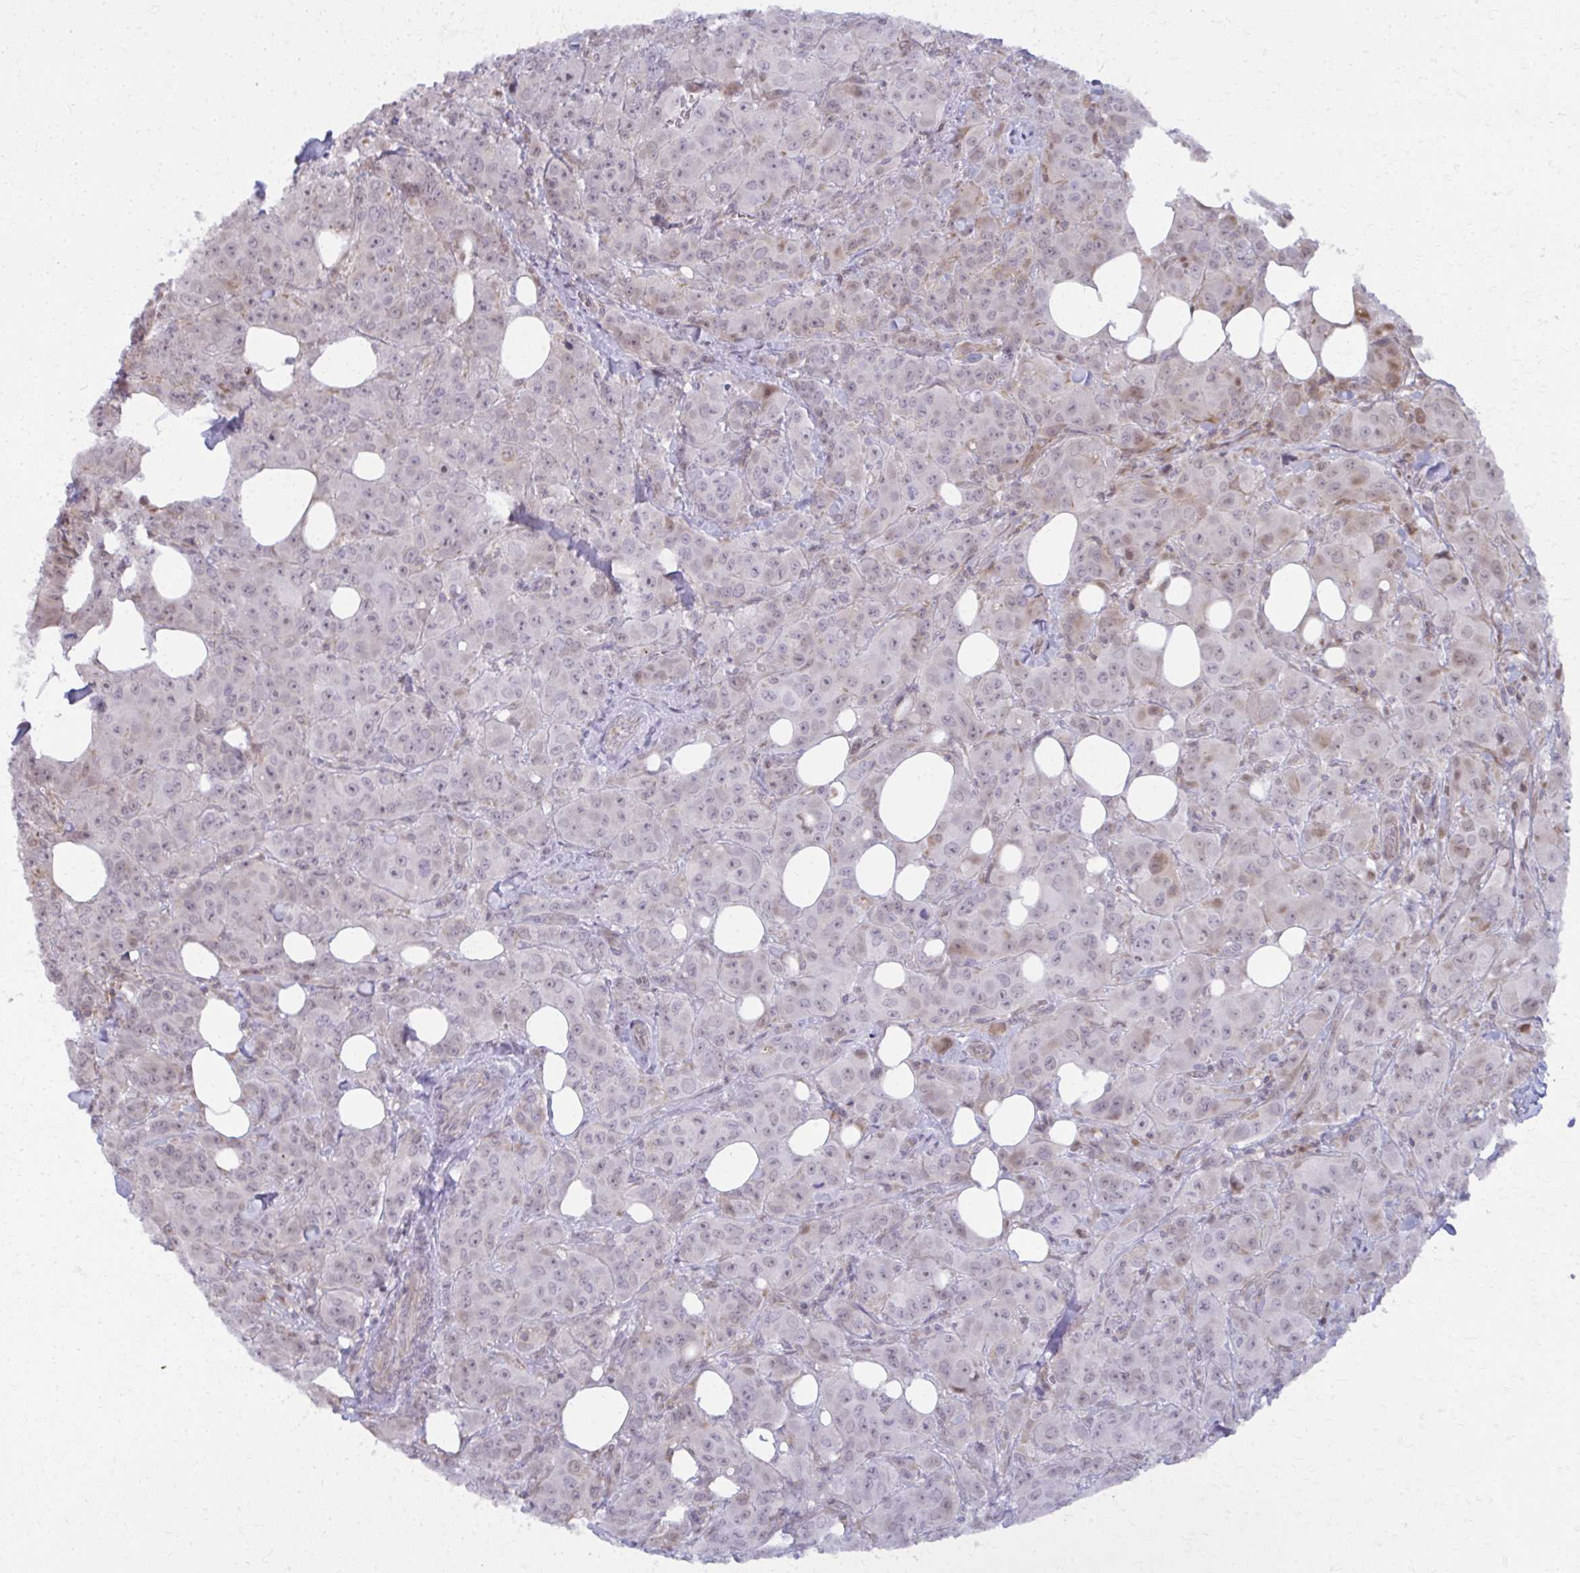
{"staining": {"intensity": "weak", "quantity": "25%-75%", "location": "nuclear"}, "tissue": "breast cancer", "cell_type": "Tumor cells", "image_type": "cancer", "snomed": [{"axis": "morphology", "description": "Normal tissue, NOS"}, {"axis": "morphology", "description": "Duct carcinoma"}, {"axis": "topography", "description": "Breast"}], "caption": "Human invasive ductal carcinoma (breast) stained with a protein marker demonstrates weak staining in tumor cells.", "gene": "MAF1", "patient": {"sex": "female", "age": 43}}